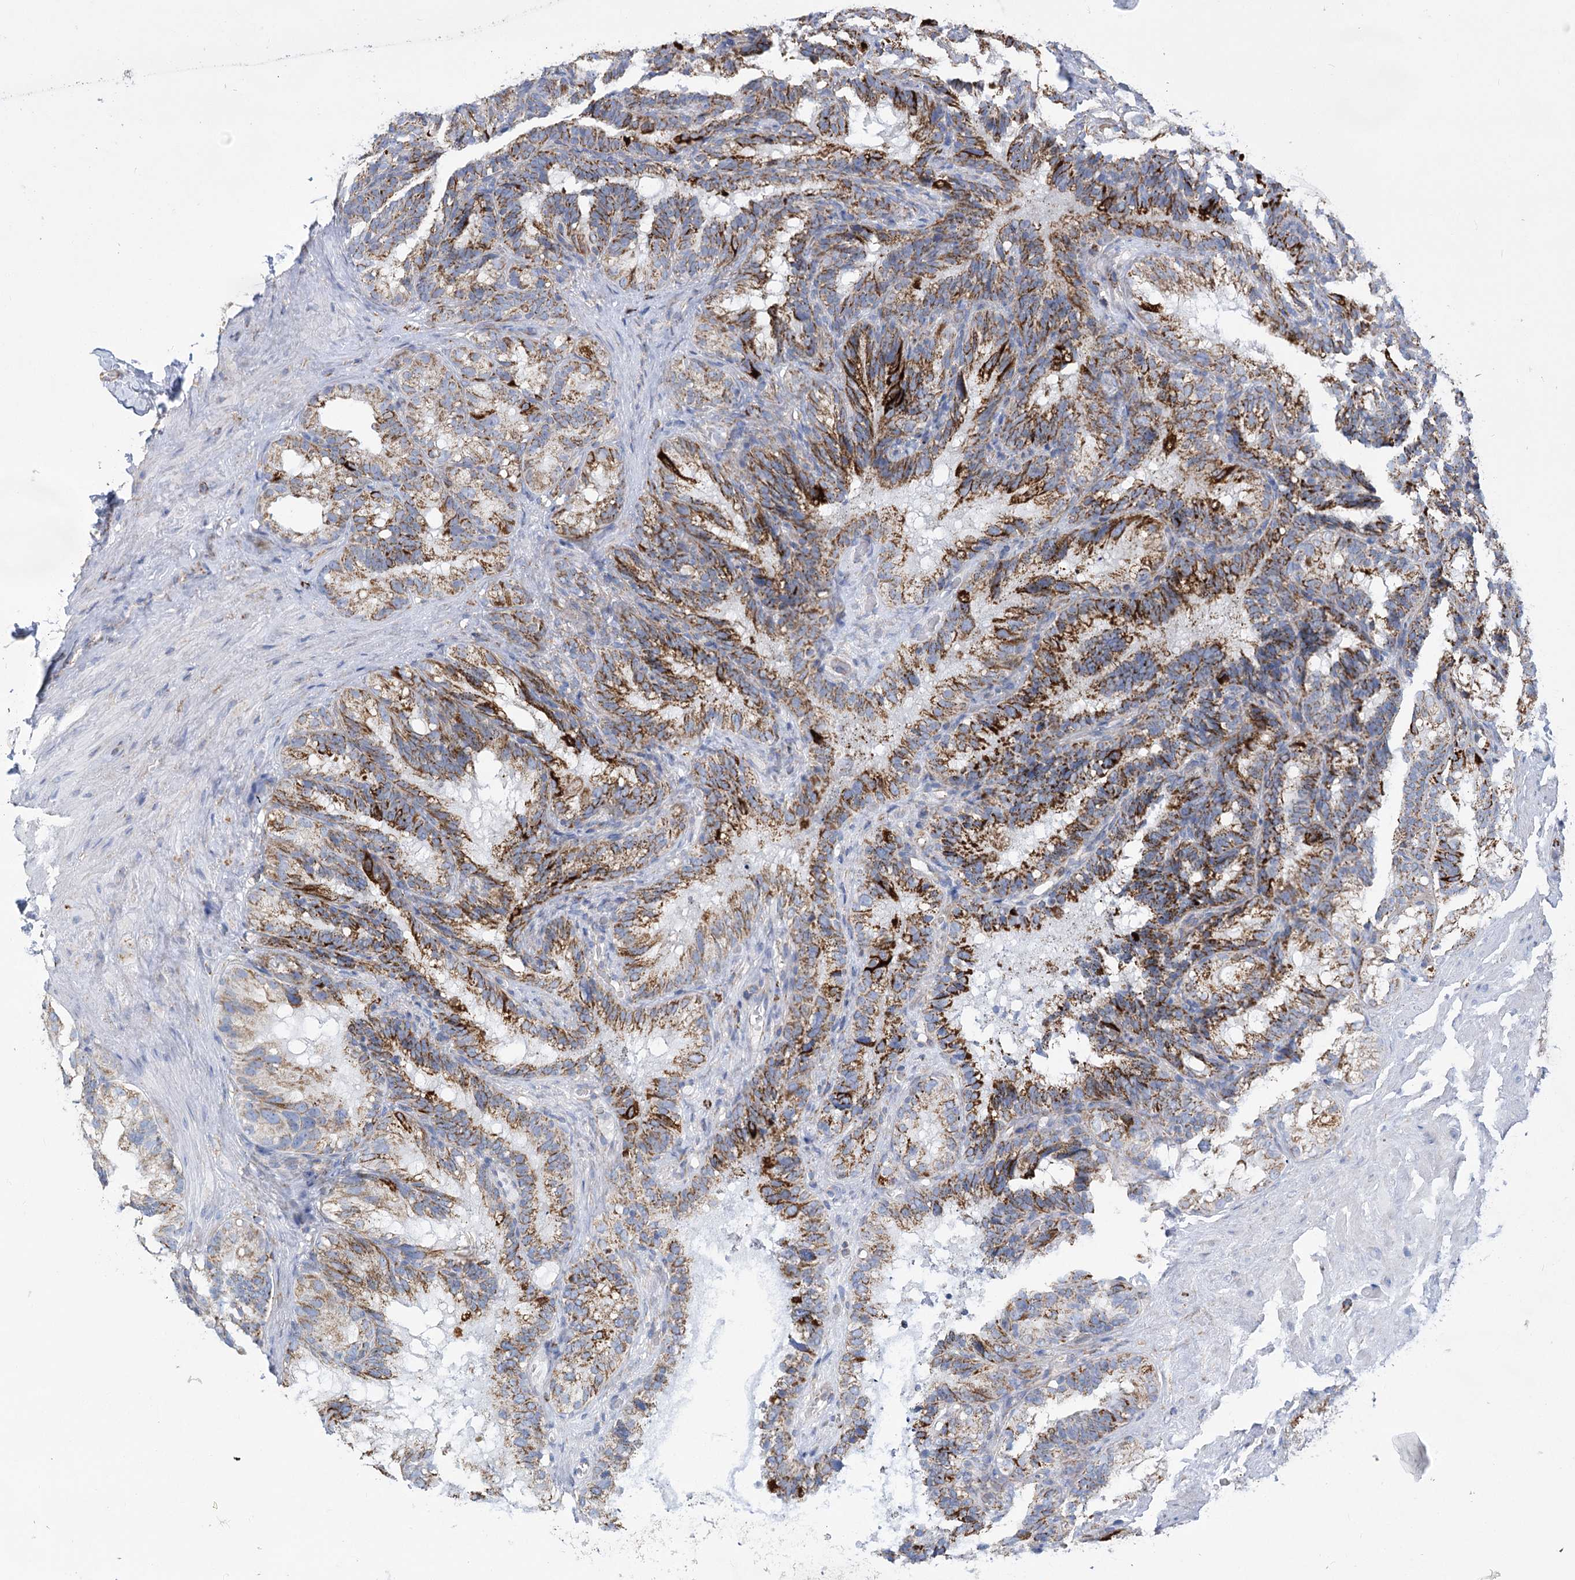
{"staining": {"intensity": "strong", "quantity": "25%-75%", "location": "cytoplasmic/membranous"}, "tissue": "seminal vesicle", "cell_type": "Glandular cells", "image_type": "normal", "snomed": [{"axis": "morphology", "description": "Normal tissue, NOS"}, {"axis": "topography", "description": "Seminal veicle"}], "caption": "Immunohistochemical staining of normal seminal vesicle displays high levels of strong cytoplasmic/membranous staining in about 25%-75% of glandular cells.", "gene": "DHTKD1", "patient": {"sex": "male", "age": 60}}